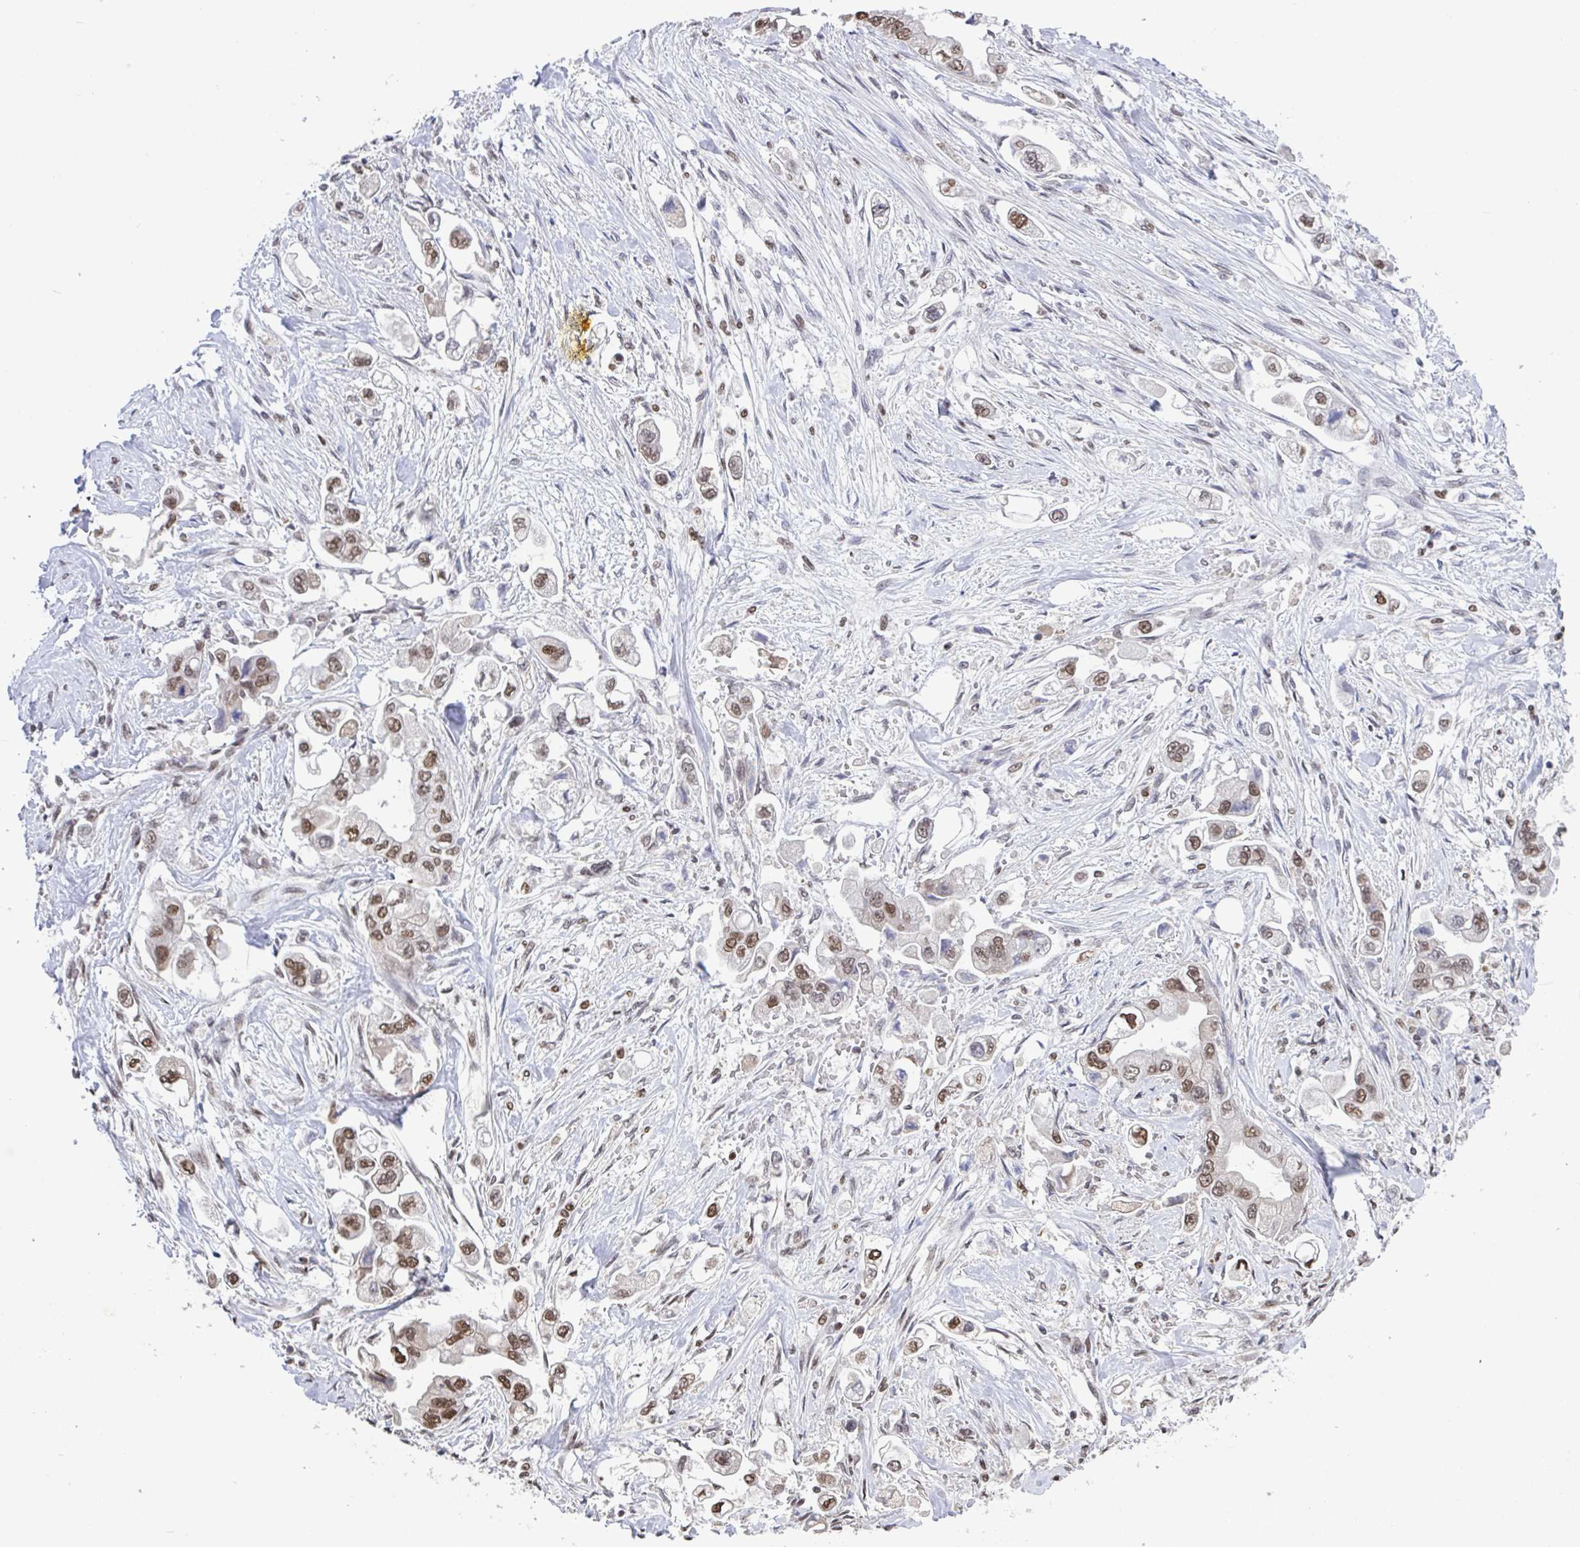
{"staining": {"intensity": "moderate", "quantity": ">75%", "location": "nuclear"}, "tissue": "stomach cancer", "cell_type": "Tumor cells", "image_type": "cancer", "snomed": [{"axis": "morphology", "description": "Adenocarcinoma, NOS"}, {"axis": "topography", "description": "Stomach"}], "caption": "Immunohistochemical staining of adenocarcinoma (stomach) reveals medium levels of moderate nuclear protein positivity in about >75% of tumor cells.", "gene": "HNRNPDL", "patient": {"sex": "male", "age": 62}}